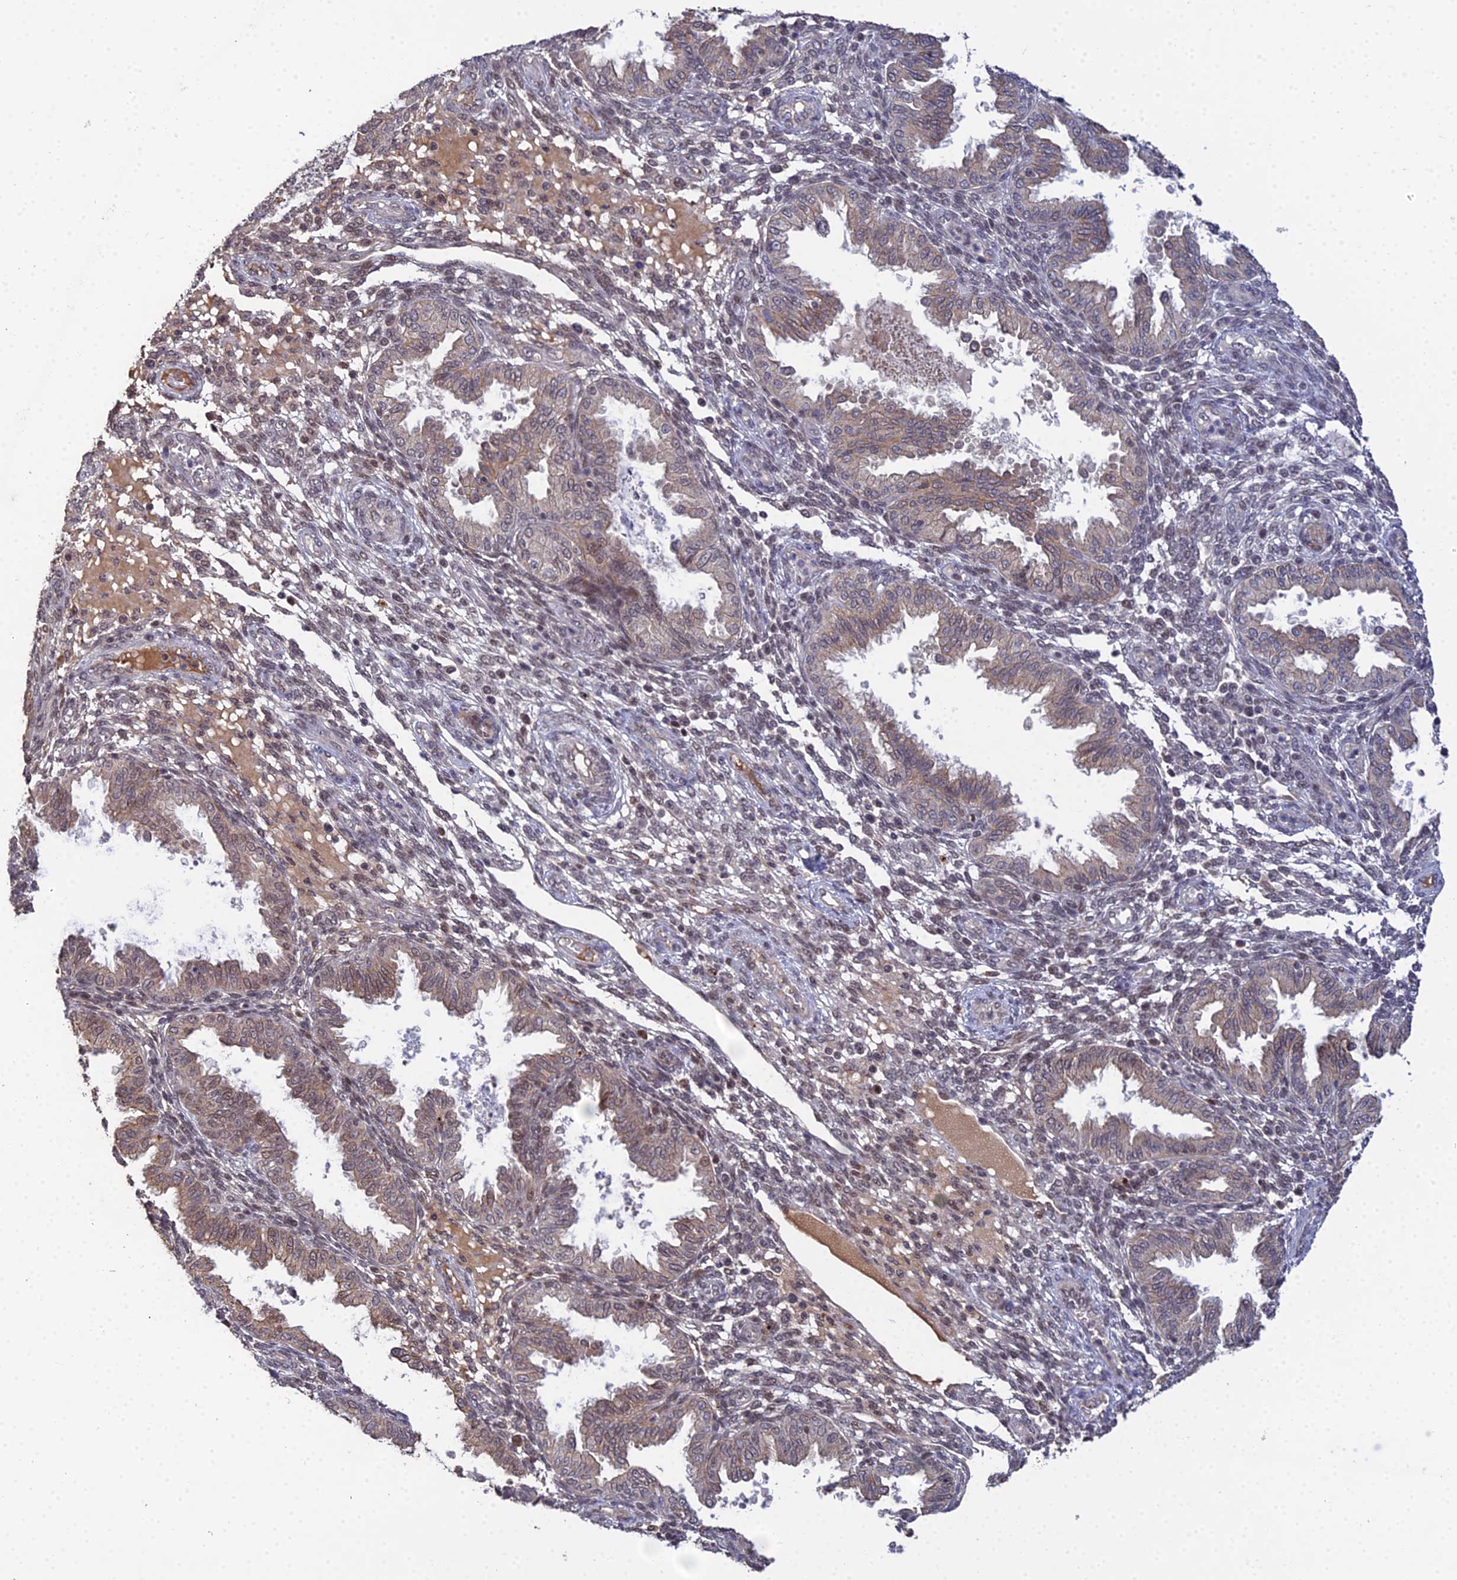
{"staining": {"intensity": "weak", "quantity": "25%-75%", "location": "nuclear"}, "tissue": "endometrium", "cell_type": "Cells in endometrial stroma", "image_type": "normal", "snomed": [{"axis": "morphology", "description": "Normal tissue, NOS"}, {"axis": "topography", "description": "Endometrium"}], "caption": "The image demonstrates a brown stain indicating the presence of a protein in the nuclear of cells in endometrial stroma in endometrium. (DAB (3,3'-diaminobenzidine) = brown stain, brightfield microscopy at high magnification).", "gene": "BIVM", "patient": {"sex": "female", "age": 33}}